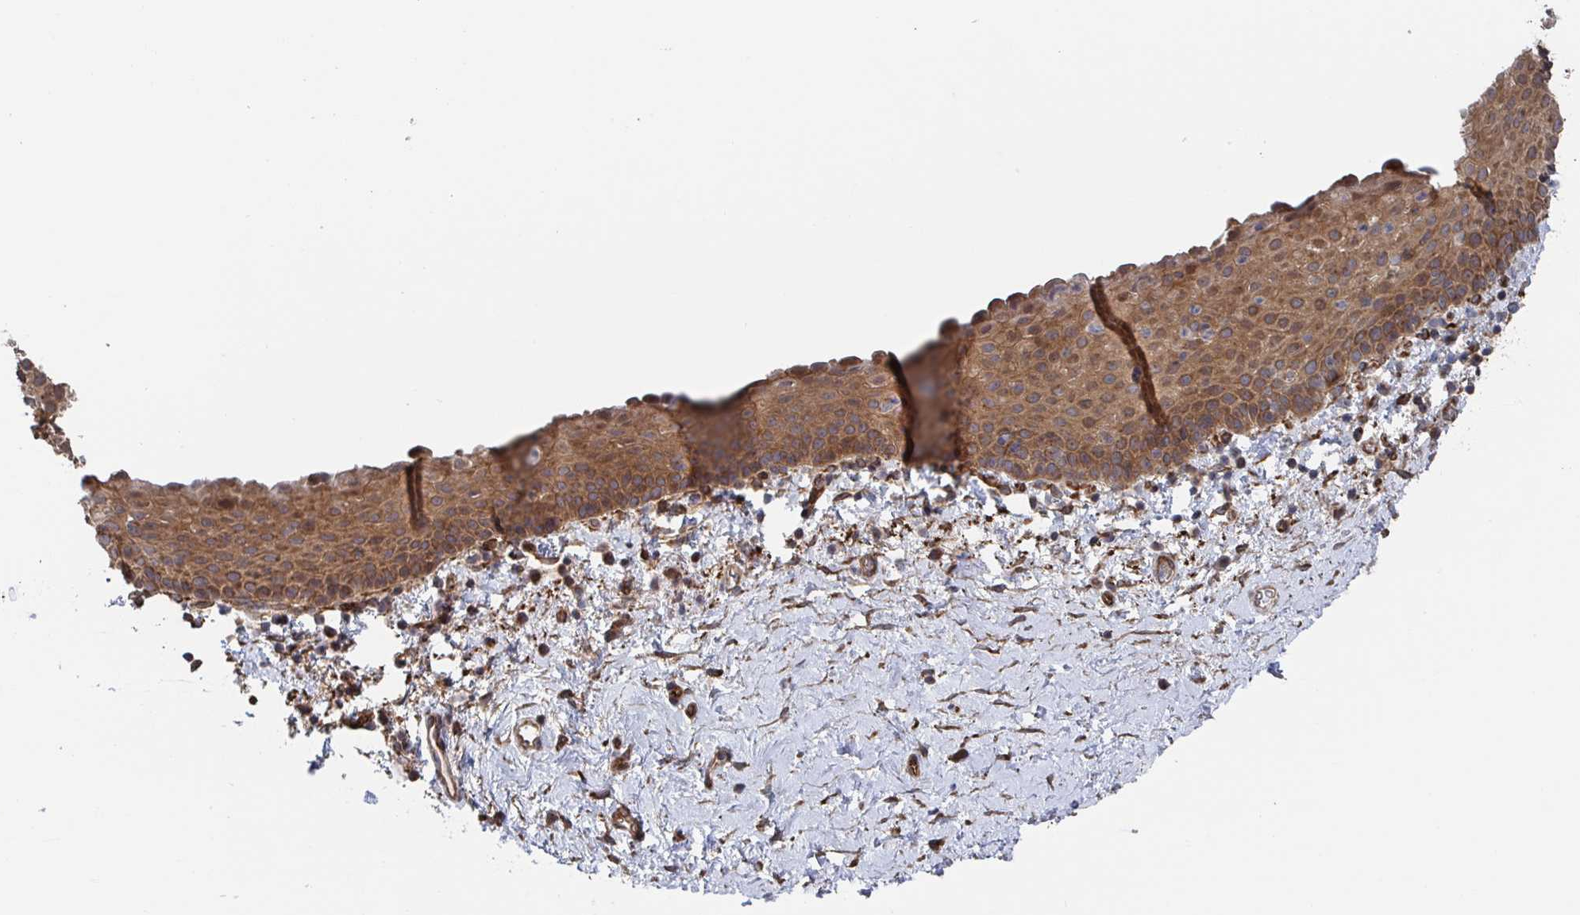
{"staining": {"intensity": "moderate", "quantity": "25%-75%", "location": "cytoplasmic/membranous"}, "tissue": "vagina", "cell_type": "Squamous epithelial cells", "image_type": "normal", "snomed": [{"axis": "morphology", "description": "Normal tissue, NOS"}, {"axis": "topography", "description": "Vagina"}], "caption": "Protein expression analysis of benign human vagina reveals moderate cytoplasmic/membranous staining in about 25%-75% of squamous epithelial cells.", "gene": "DVL3", "patient": {"sex": "female", "age": 61}}